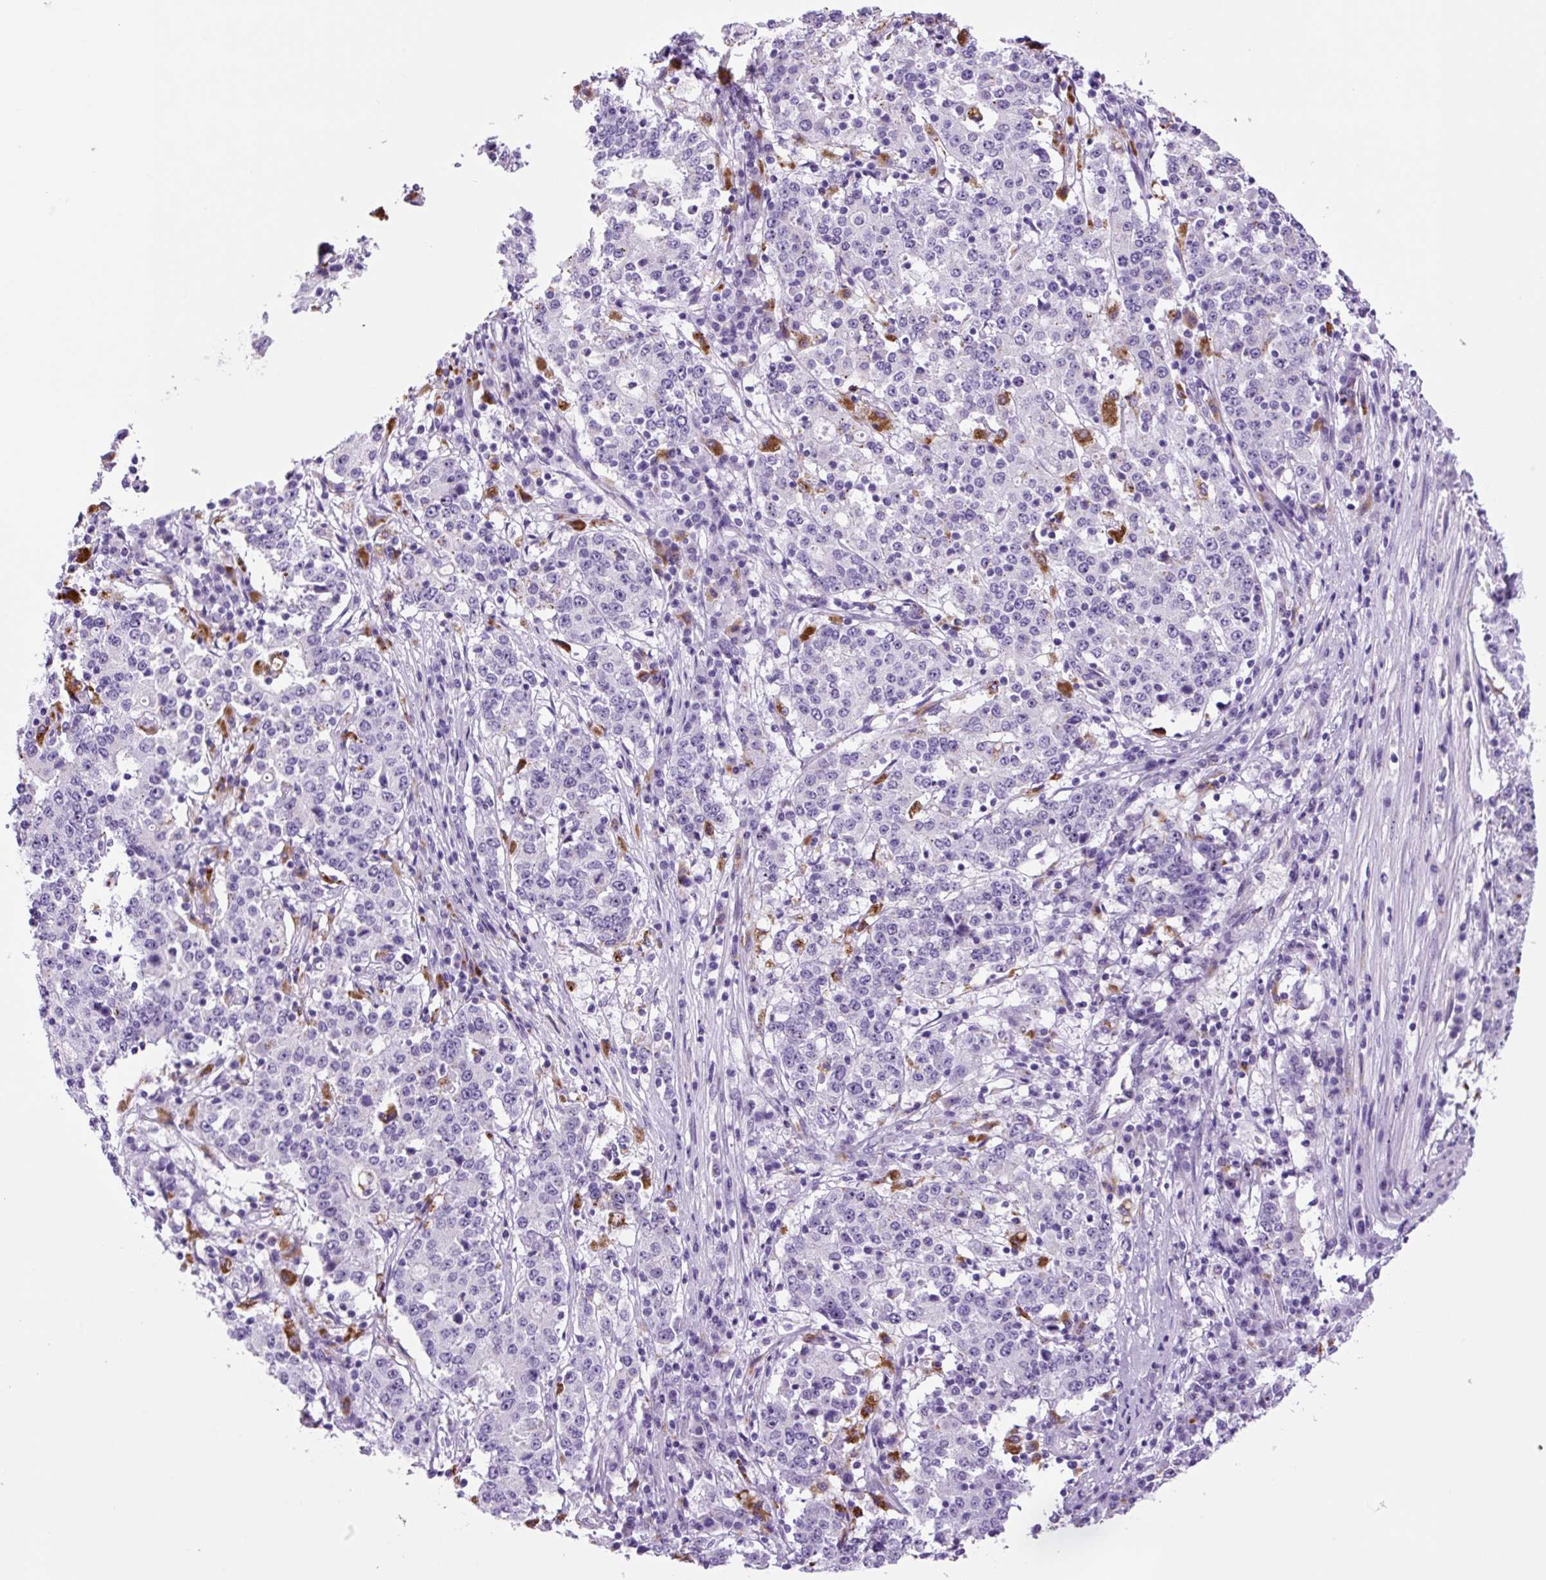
{"staining": {"intensity": "negative", "quantity": "none", "location": "none"}, "tissue": "stomach cancer", "cell_type": "Tumor cells", "image_type": "cancer", "snomed": [{"axis": "morphology", "description": "Adenocarcinoma, NOS"}, {"axis": "topography", "description": "Stomach"}], "caption": "This is a photomicrograph of immunohistochemistry (IHC) staining of stomach cancer (adenocarcinoma), which shows no positivity in tumor cells.", "gene": "LCN10", "patient": {"sex": "male", "age": 59}}